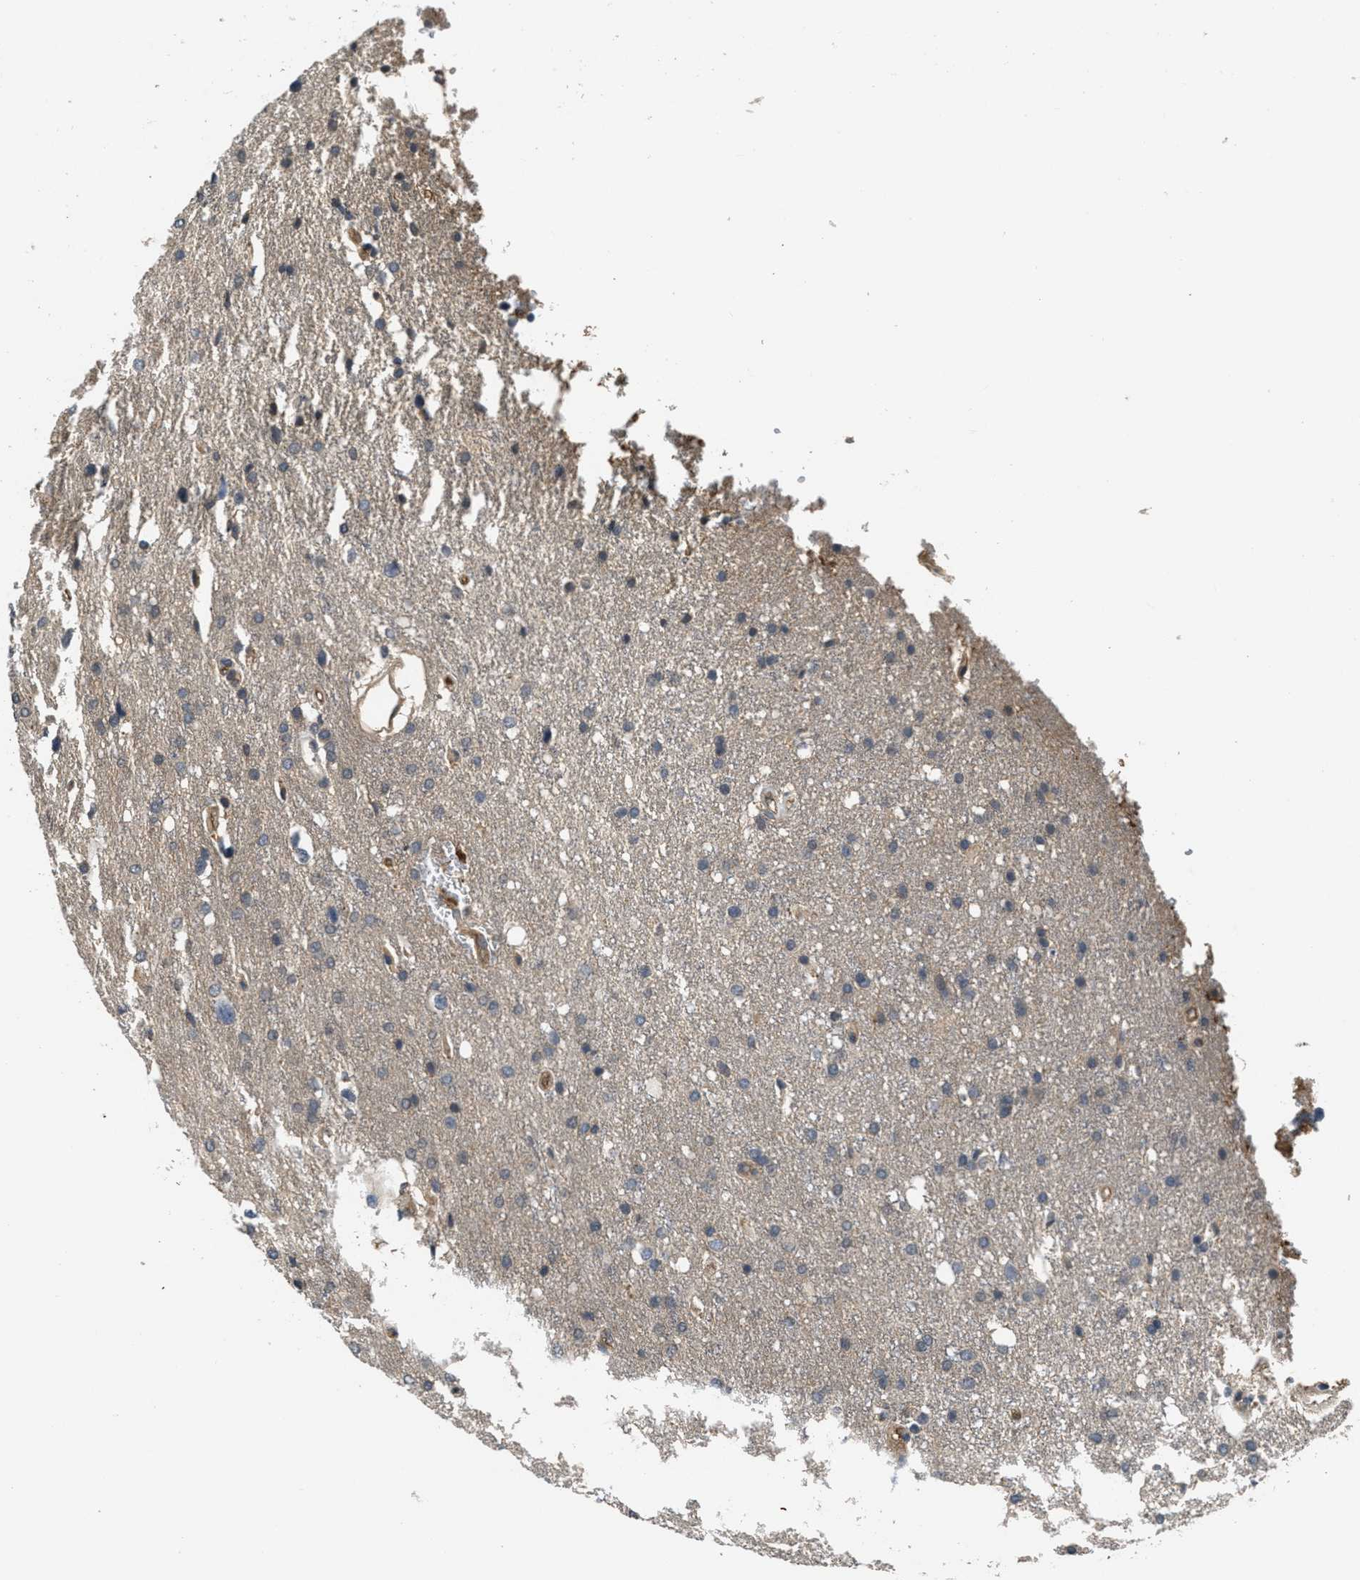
{"staining": {"intensity": "weak", "quantity": "25%-75%", "location": "cytoplasmic/membranous"}, "tissue": "glioma", "cell_type": "Tumor cells", "image_type": "cancer", "snomed": [{"axis": "morphology", "description": "Glioma, malignant, High grade"}, {"axis": "topography", "description": "Brain"}], "caption": "Immunohistochemical staining of malignant high-grade glioma shows weak cytoplasmic/membranous protein positivity in approximately 25%-75% of tumor cells.", "gene": "ANGPT1", "patient": {"sex": "female", "age": 58}}